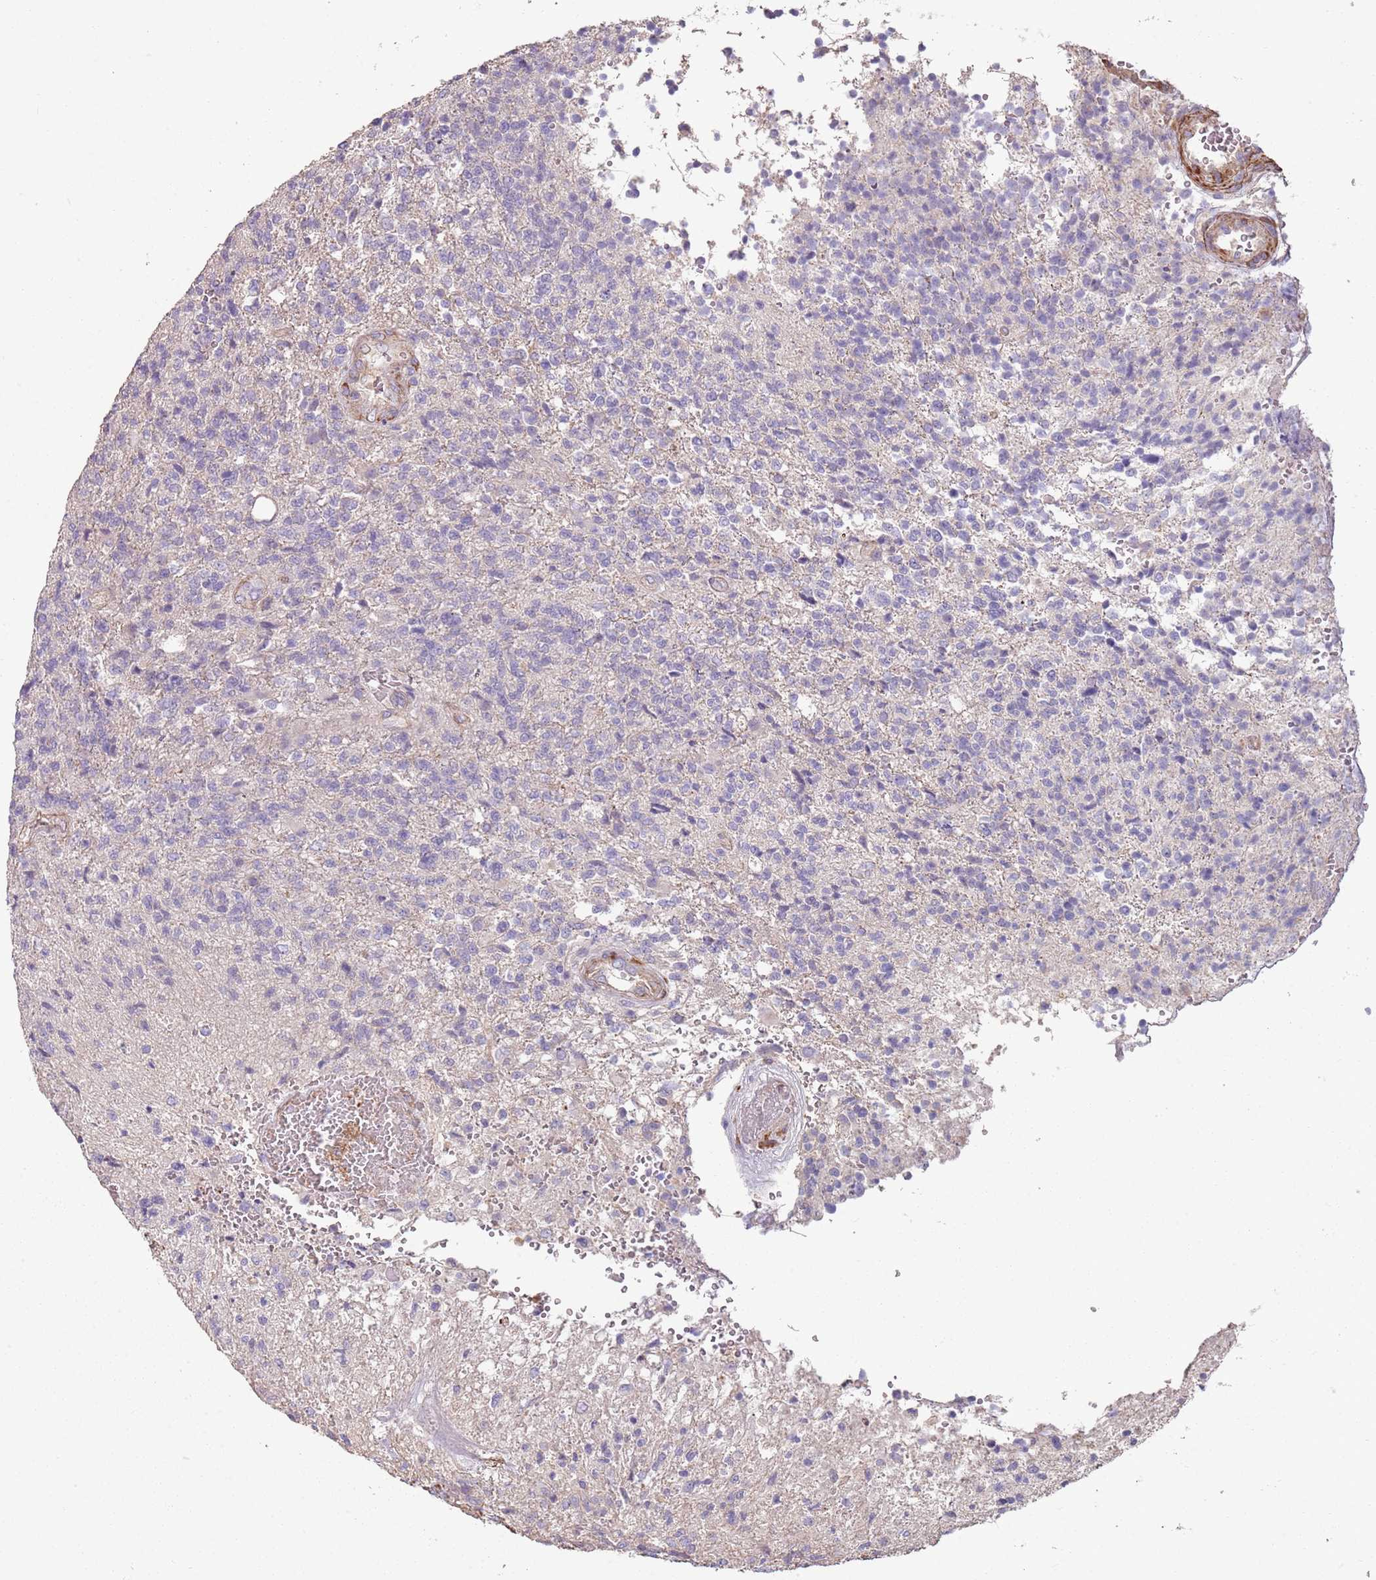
{"staining": {"intensity": "negative", "quantity": "none", "location": "none"}, "tissue": "glioma", "cell_type": "Tumor cells", "image_type": "cancer", "snomed": [{"axis": "morphology", "description": "Glioma, malignant, High grade"}, {"axis": "topography", "description": "Brain"}], "caption": "Immunohistochemistry of glioma reveals no expression in tumor cells. The staining is performed using DAB brown chromogen with nuclei counter-stained in using hematoxylin.", "gene": "PHLPP2", "patient": {"sex": "male", "age": 56}}